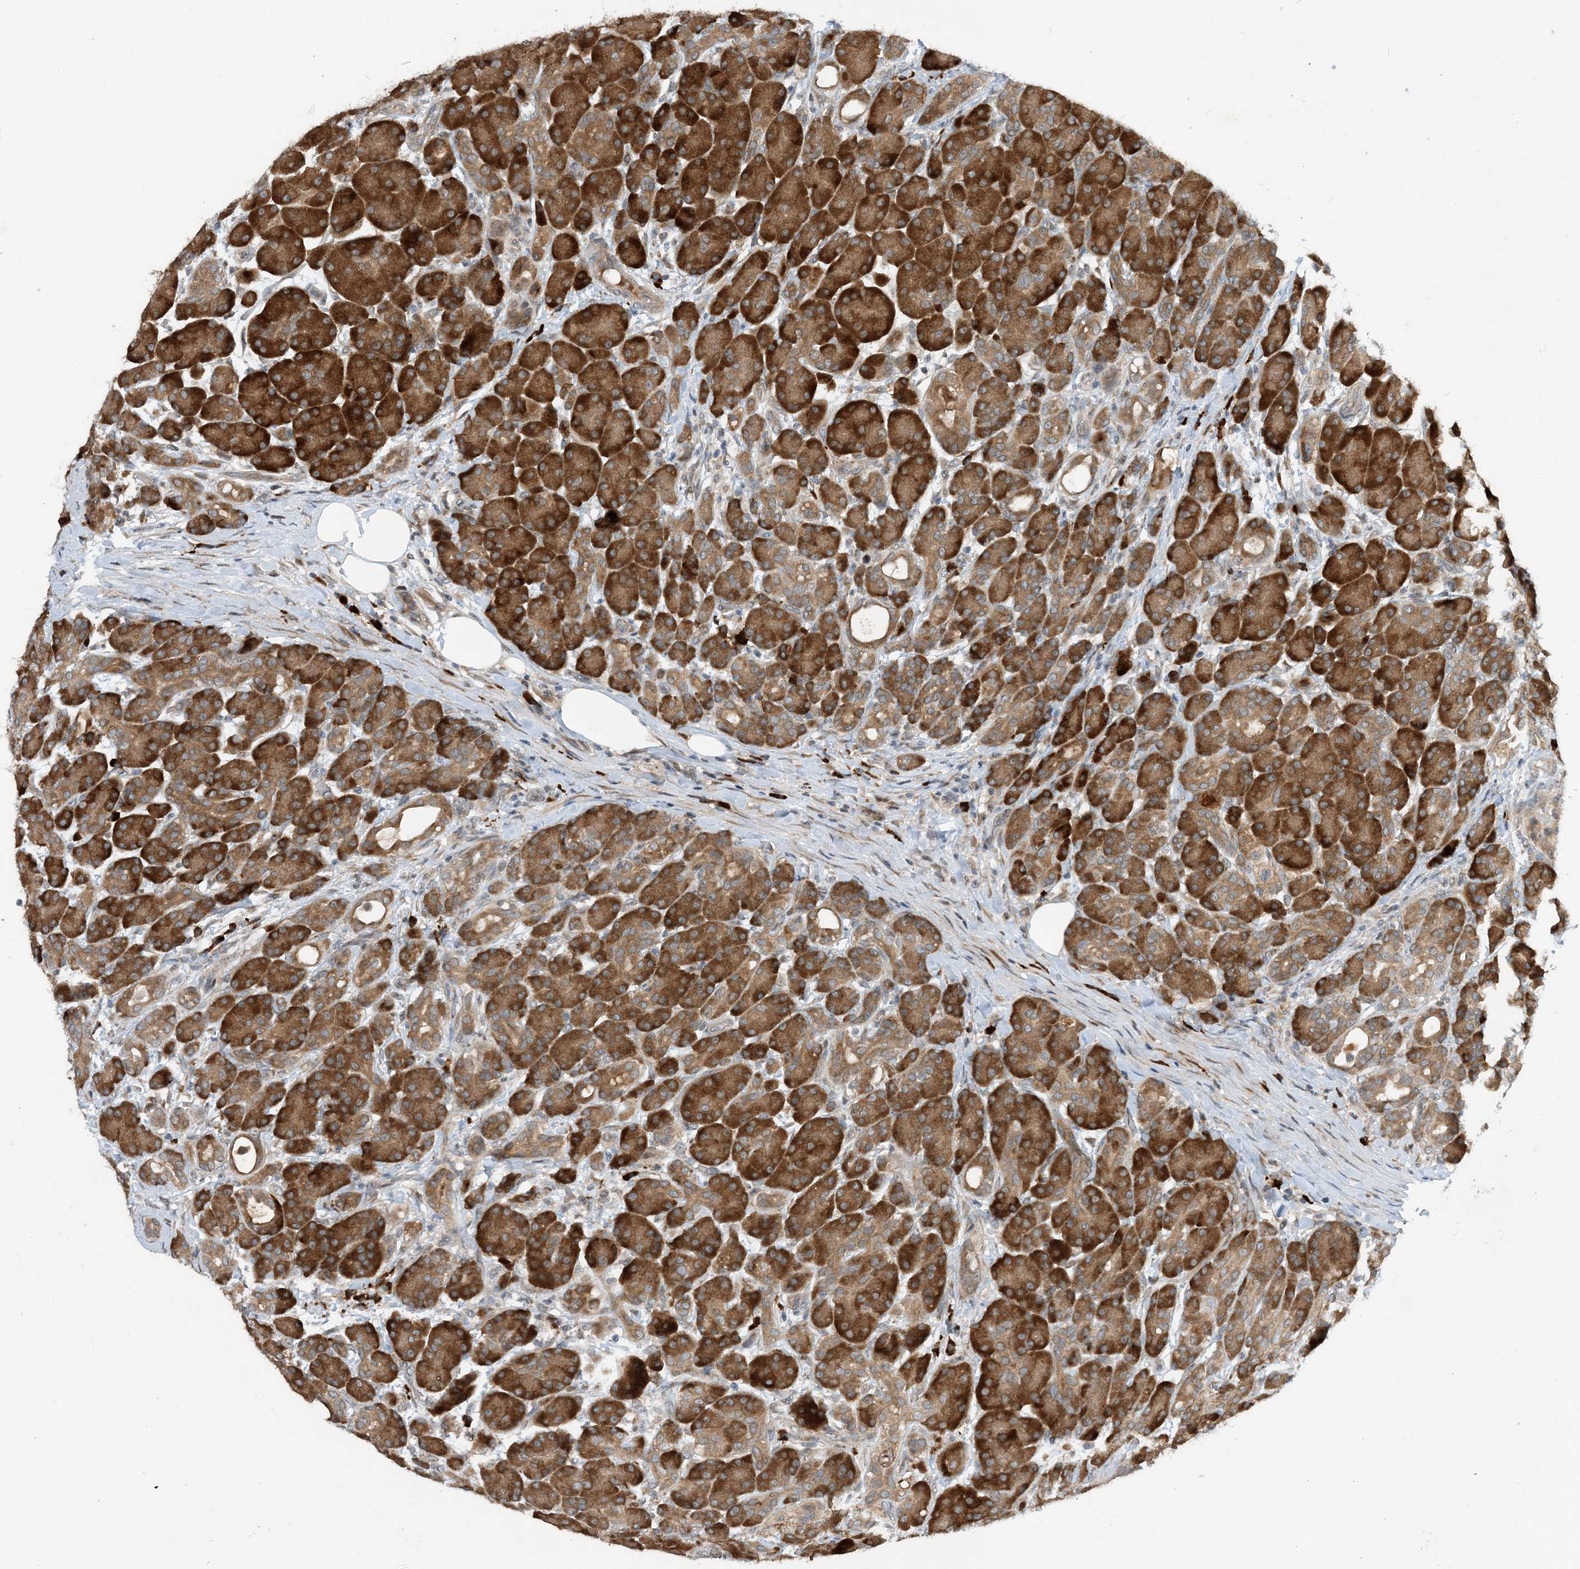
{"staining": {"intensity": "strong", "quantity": ">75%", "location": "cytoplasmic/membranous"}, "tissue": "pancreas", "cell_type": "Exocrine glandular cells", "image_type": "normal", "snomed": [{"axis": "morphology", "description": "Normal tissue, NOS"}, {"axis": "topography", "description": "Pancreas"}], "caption": "Benign pancreas reveals strong cytoplasmic/membranous expression in approximately >75% of exocrine glandular cells, visualized by immunohistochemistry.", "gene": "PHOSPHO2", "patient": {"sex": "male", "age": 63}}